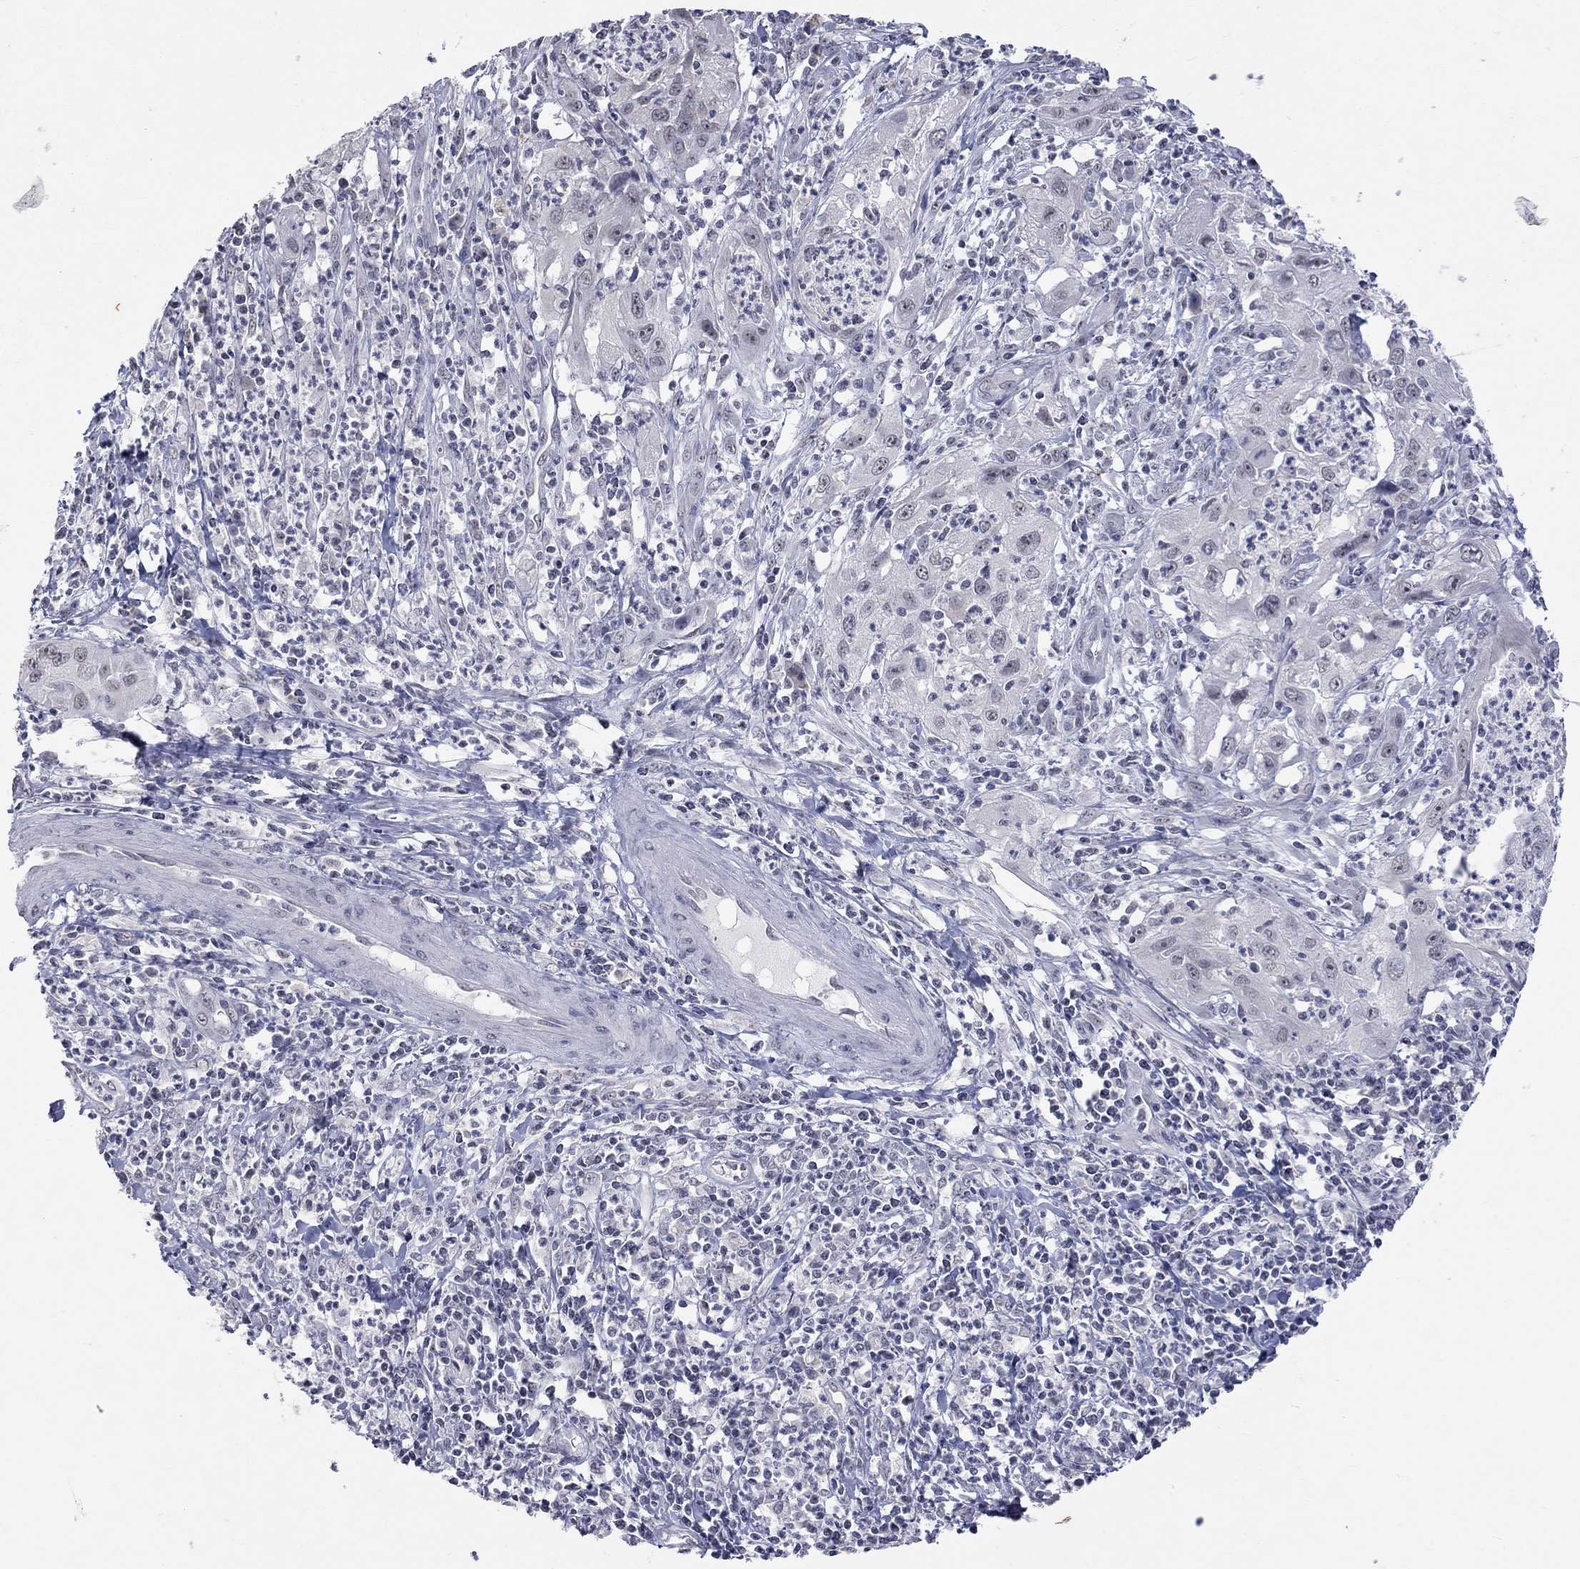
{"staining": {"intensity": "negative", "quantity": "none", "location": "none"}, "tissue": "cervical cancer", "cell_type": "Tumor cells", "image_type": "cancer", "snomed": [{"axis": "morphology", "description": "Squamous cell carcinoma, NOS"}, {"axis": "topography", "description": "Cervix"}], "caption": "Tumor cells are negative for brown protein staining in cervical cancer. Brightfield microscopy of immunohistochemistry (IHC) stained with DAB (brown) and hematoxylin (blue), captured at high magnification.", "gene": "TMEM143", "patient": {"sex": "female", "age": 32}}